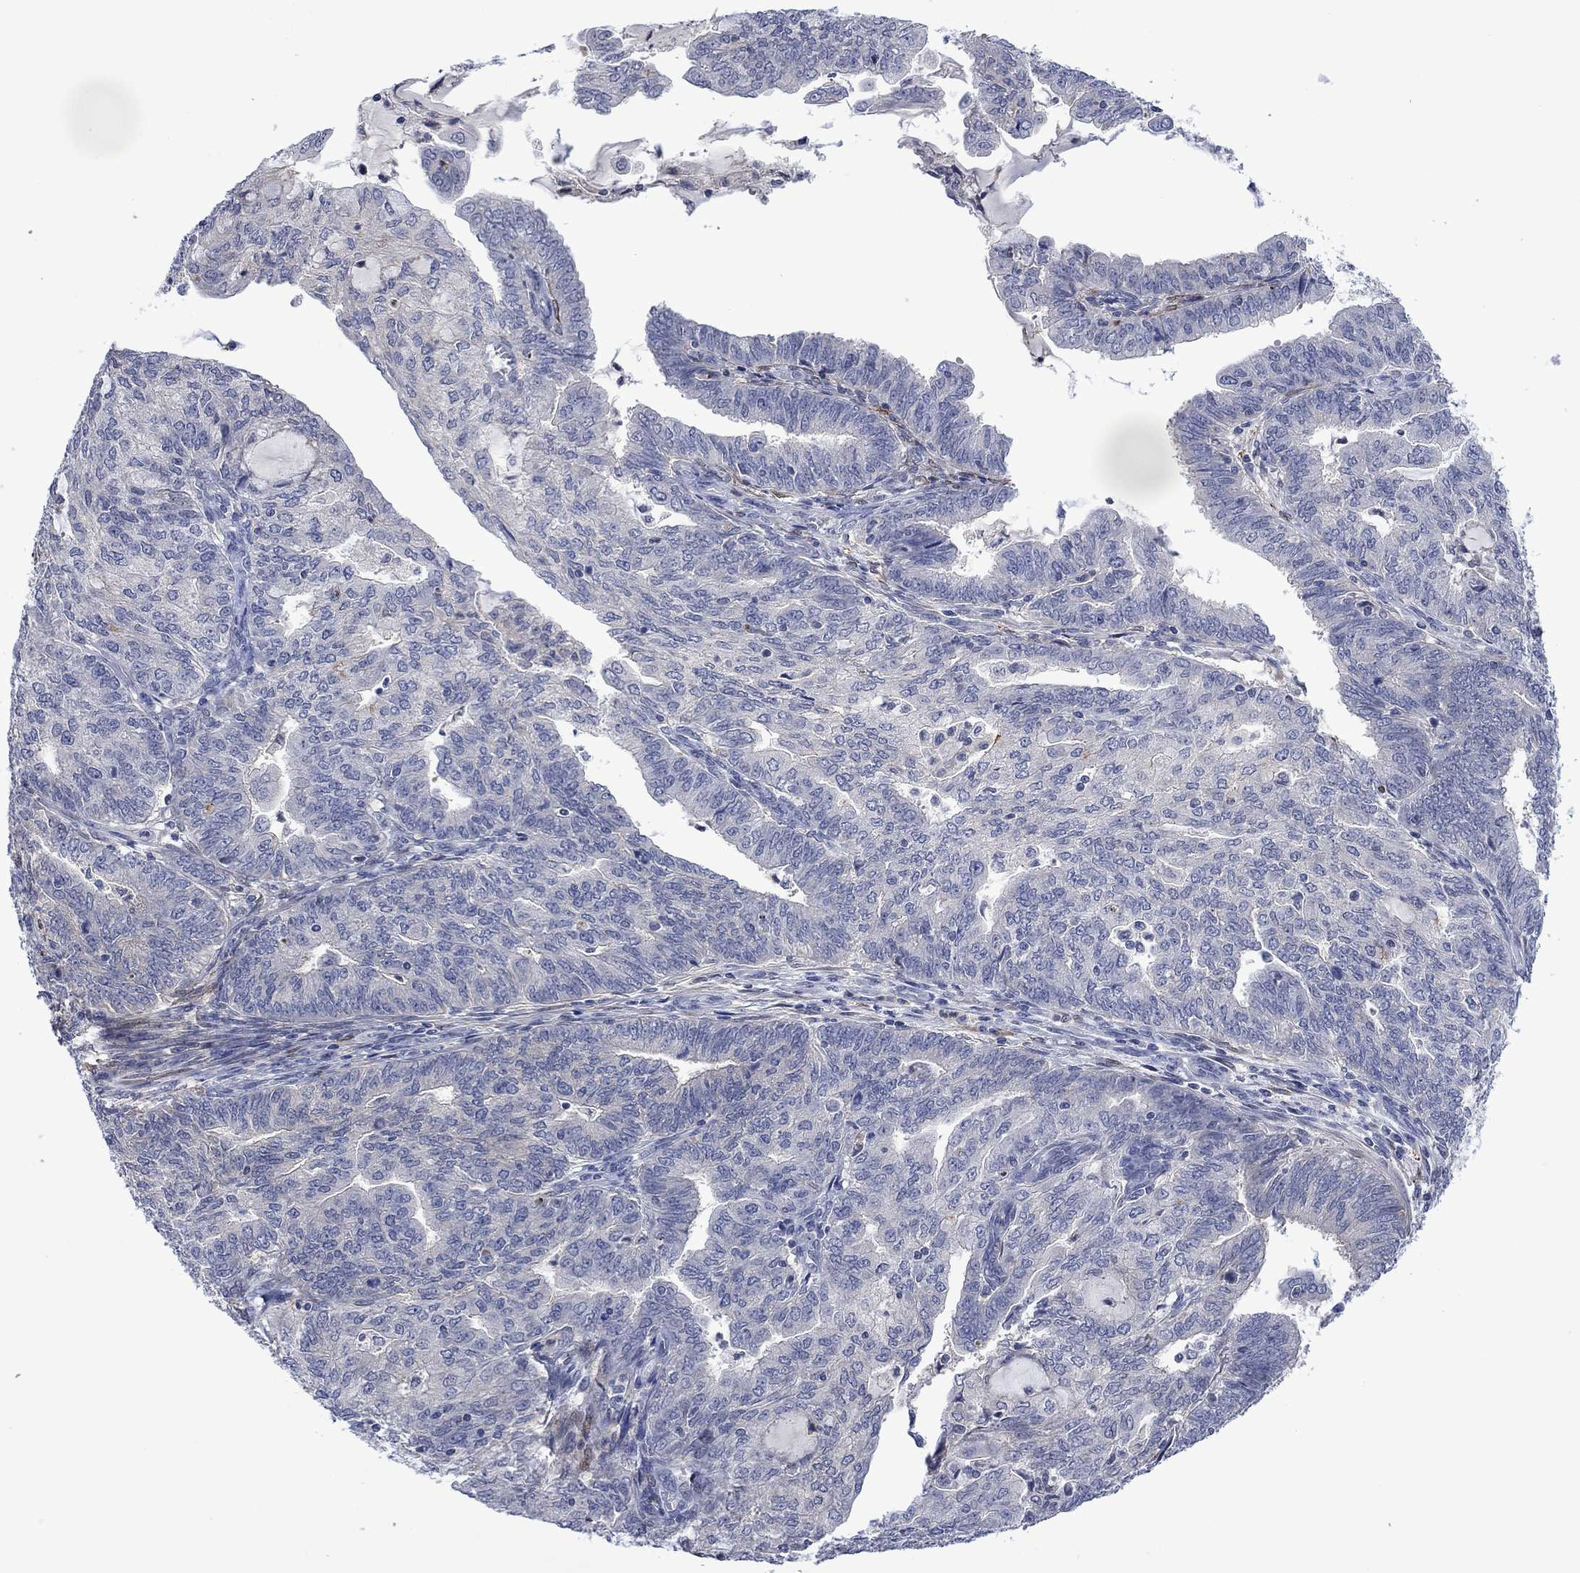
{"staining": {"intensity": "negative", "quantity": "none", "location": "none"}, "tissue": "endometrial cancer", "cell_type": "Tumor cells", "image_type": "cancer", "snomed": [{"axis": "morphology", "description": "Adenocarcinoma, NOS"}, {"axis": "topography", "description": "Endometrium"}], "caption": "Tumor cells are negative for protein expression in human endometrial cancer (adenocarcinoma).", "gene": "AGL", "patient": {"sex": "female", "age": 82}}